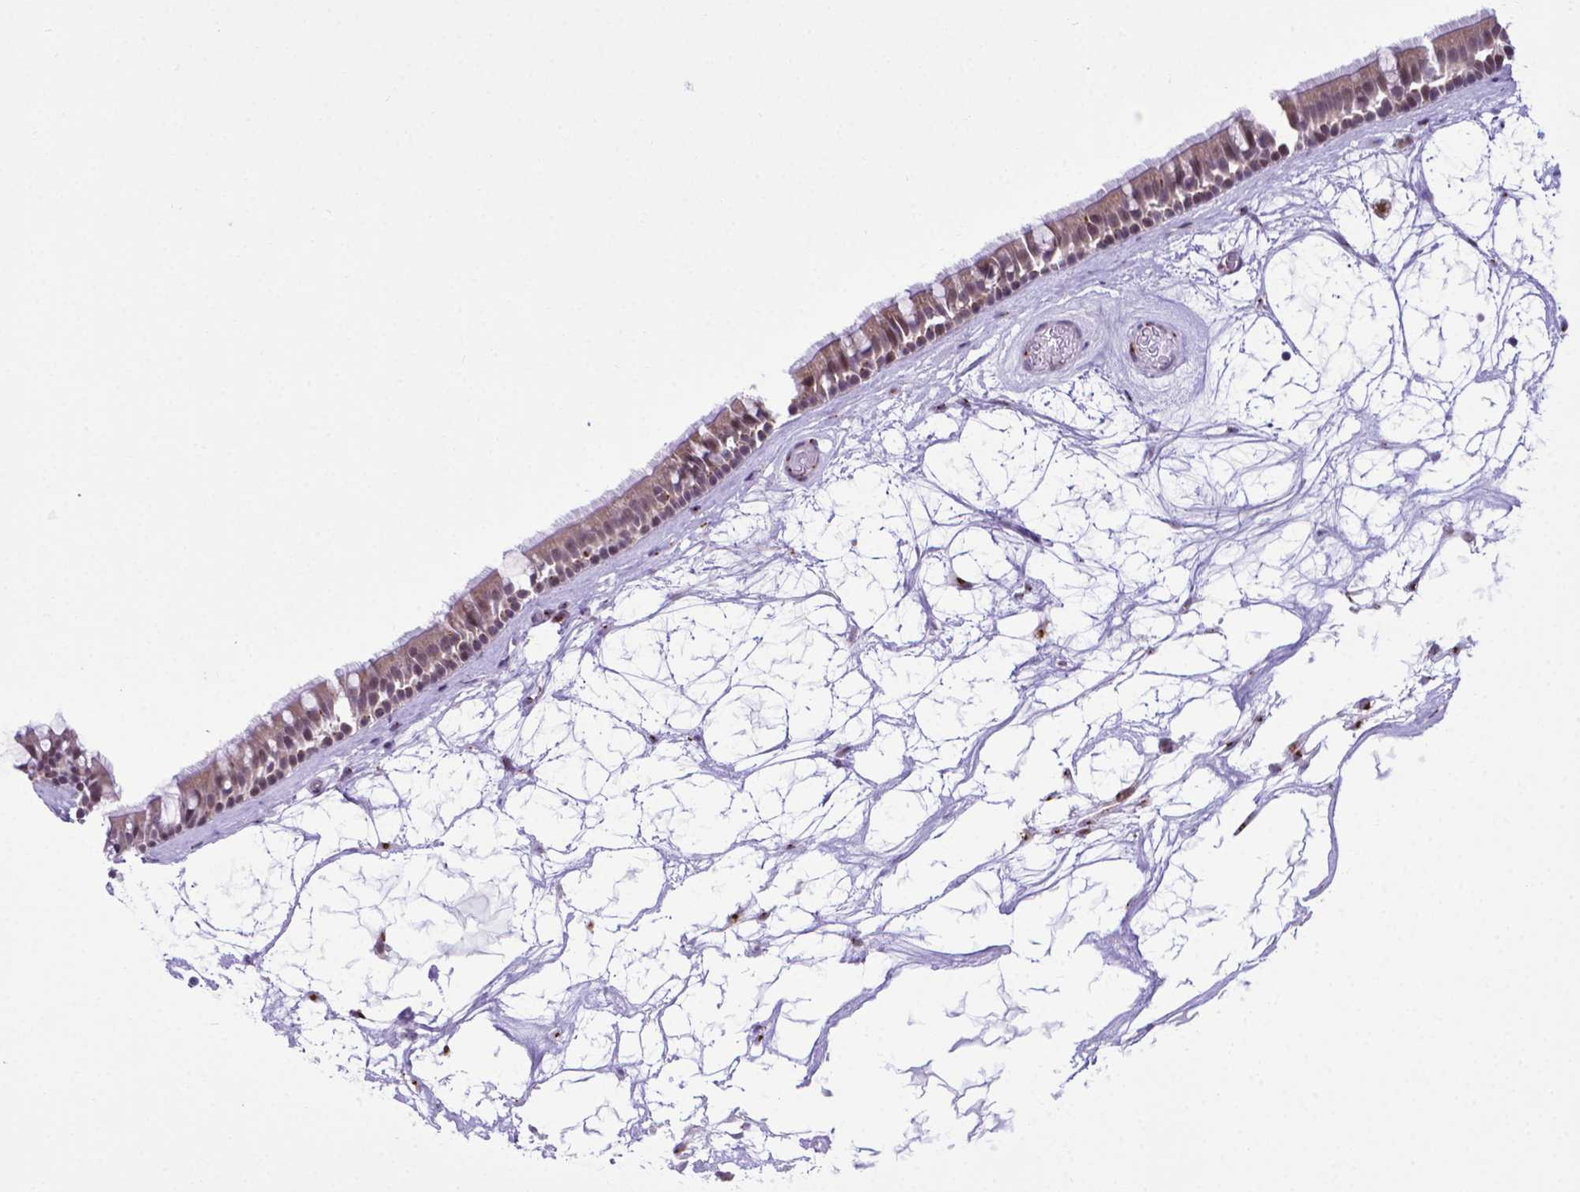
{"staining": {"intensity": "weak", "quantity": "25%-75%", "location": "cytoplasmic/membranous"}, "tissue": "nasopharynx", "cell_type": "Respiratory epithelial cells", "image_type": "normal", "snomed": [{"axis": "morphology", "description": "Normal tissue, NOS"}, {"axis": "topography", "description": "Nasopharynx"}], "caption": "The photomicrograph shows staining of benign nasopharynx, revealing weak cytoplasmic/membranous protein positivity (brown color) within respiratory epithelial cells.", "gene": "MRPL10", "patient": {"sex": "male", "age": 68}}